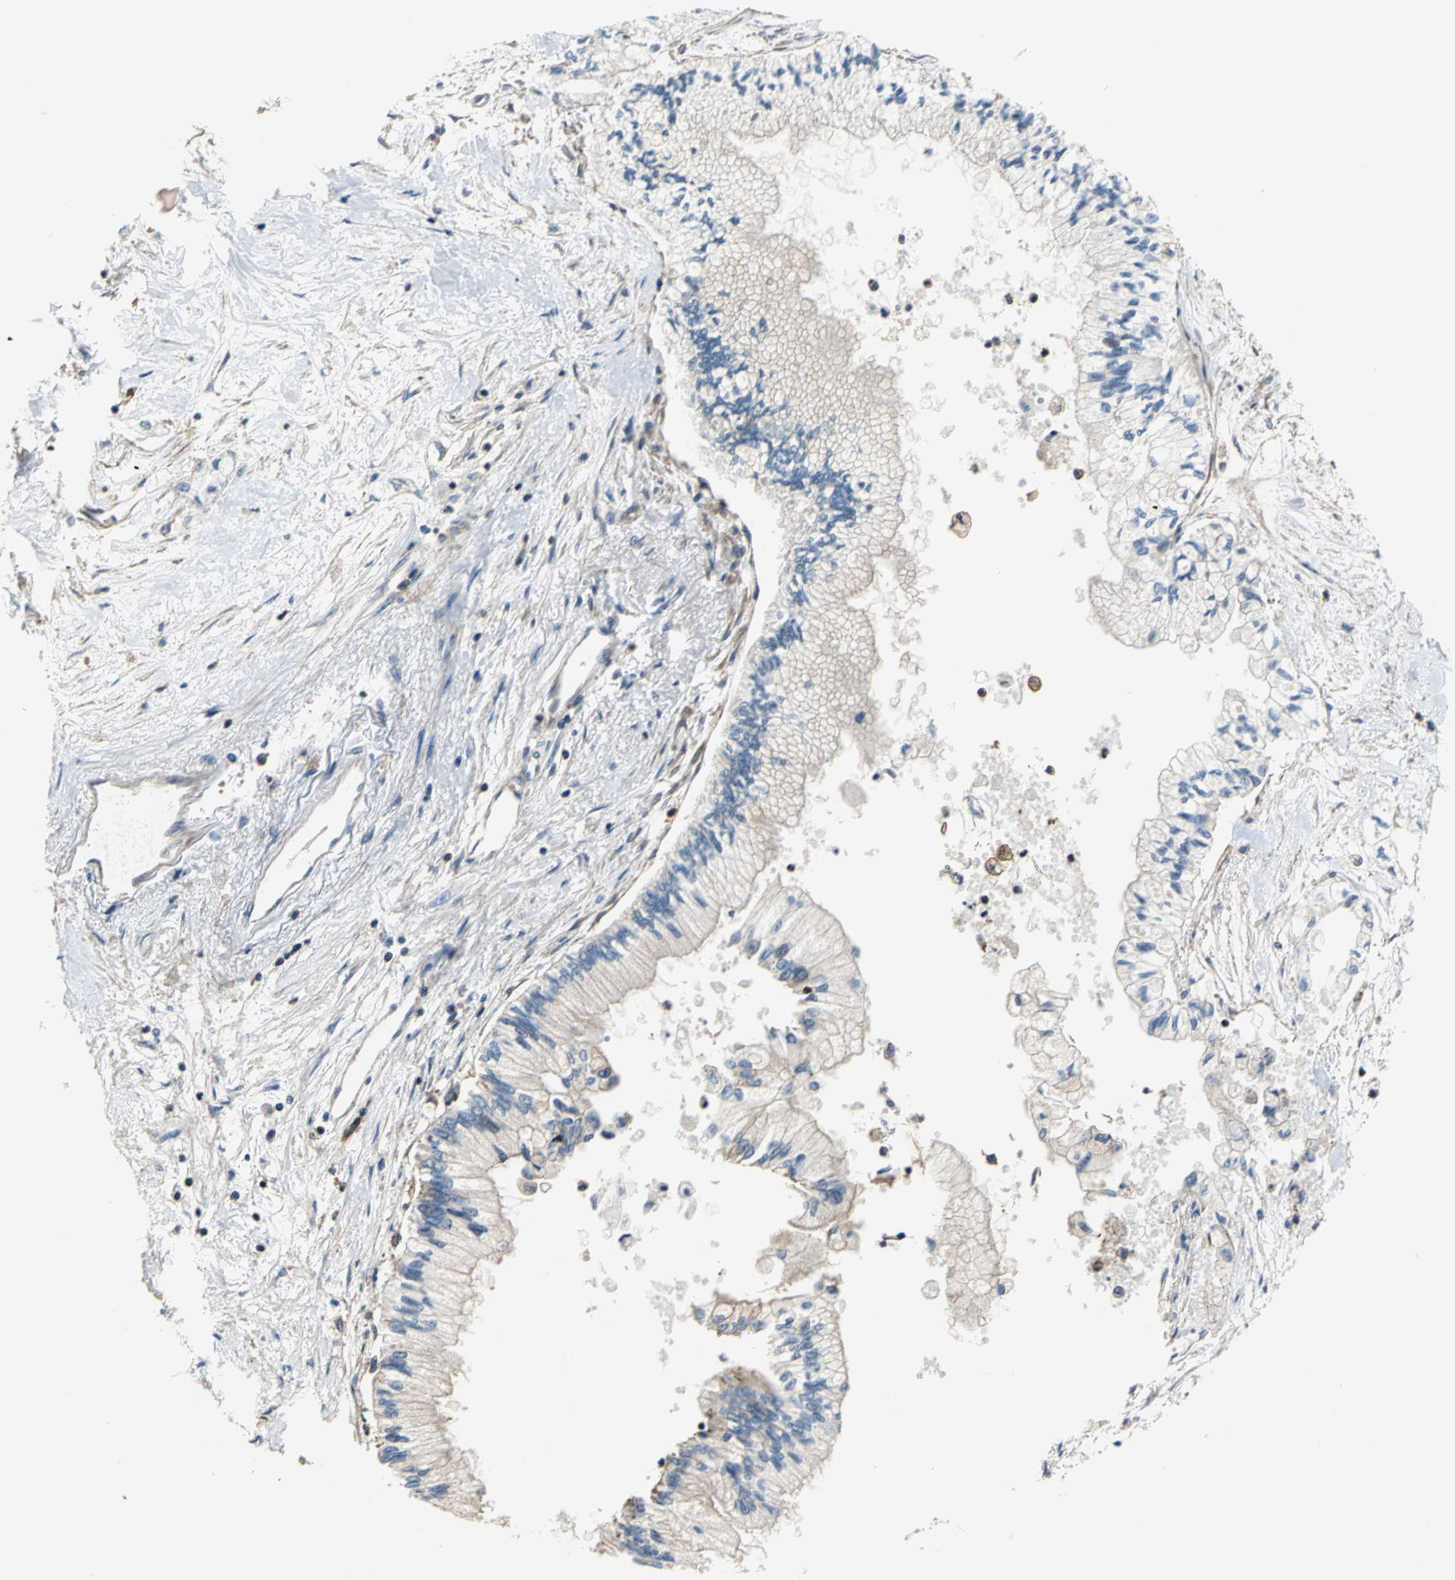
{"staining": {"intensity": "weak", "quantity": "<25%", "location": "cytoplasmic/membranous"}, "tissue": "pancreatic cancer", "cell_type": "Tumor cells", "image_type": "cancer", "snomed": [{"axis": "morphology", "description": "Adenocarcinoma, NOS"}, {"axis": "topography", "description": "Pancreas"}], "caption": "This micrograph is of adenocarcinoma (pancreatic) stained with immunohistochemistry (IHC) to label a protein in brown with the nuclei are counter-stained blue. There is no expression in tumor cells. (DAB IHC, high magnification).", "gene": "DDX3Y", "patient": {"sex": "male", "age": 79}}